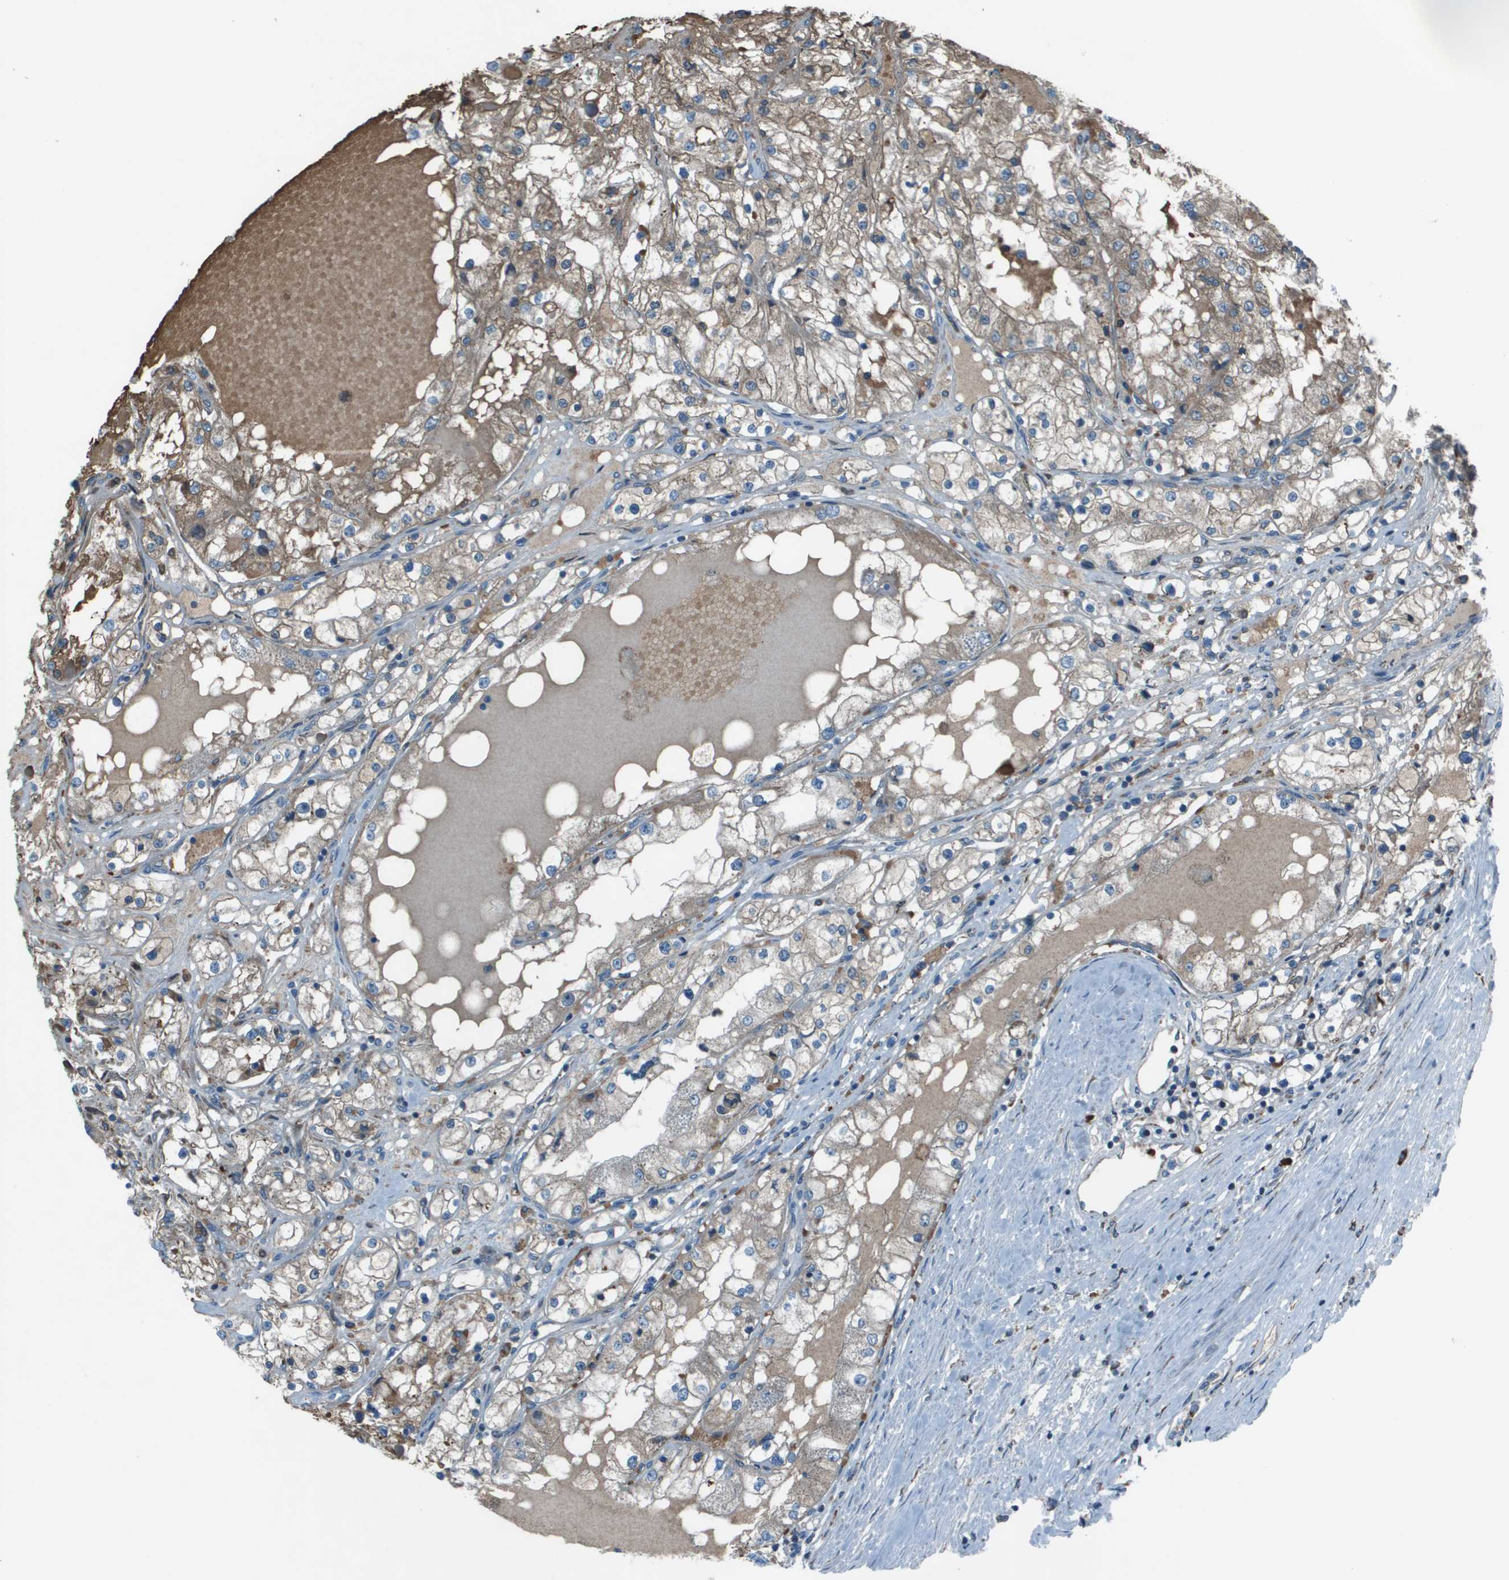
{"staining": {"intensity": "weak", "quantity": ">75%", "location": "cytoplasmic/membranous"}, "tissue": "renal cancer", "cell_type": "Tumor cells", "image_type": "cancer", "snomed": [{"axis": "morphology", "description": "Adenocarcinoma, NOS"}, {"axis": "topography", "description": "Kidney"}], "caption": "IHC (DAB (3,3'-diaminobenzidine)) staining of adenocarcinoma (renal) reveals weak cytoplasmic/membranous protein expression in about >75% of tumor cells.", "gene": "UTS2", "patient": {"sex": "male", "age": 68}}